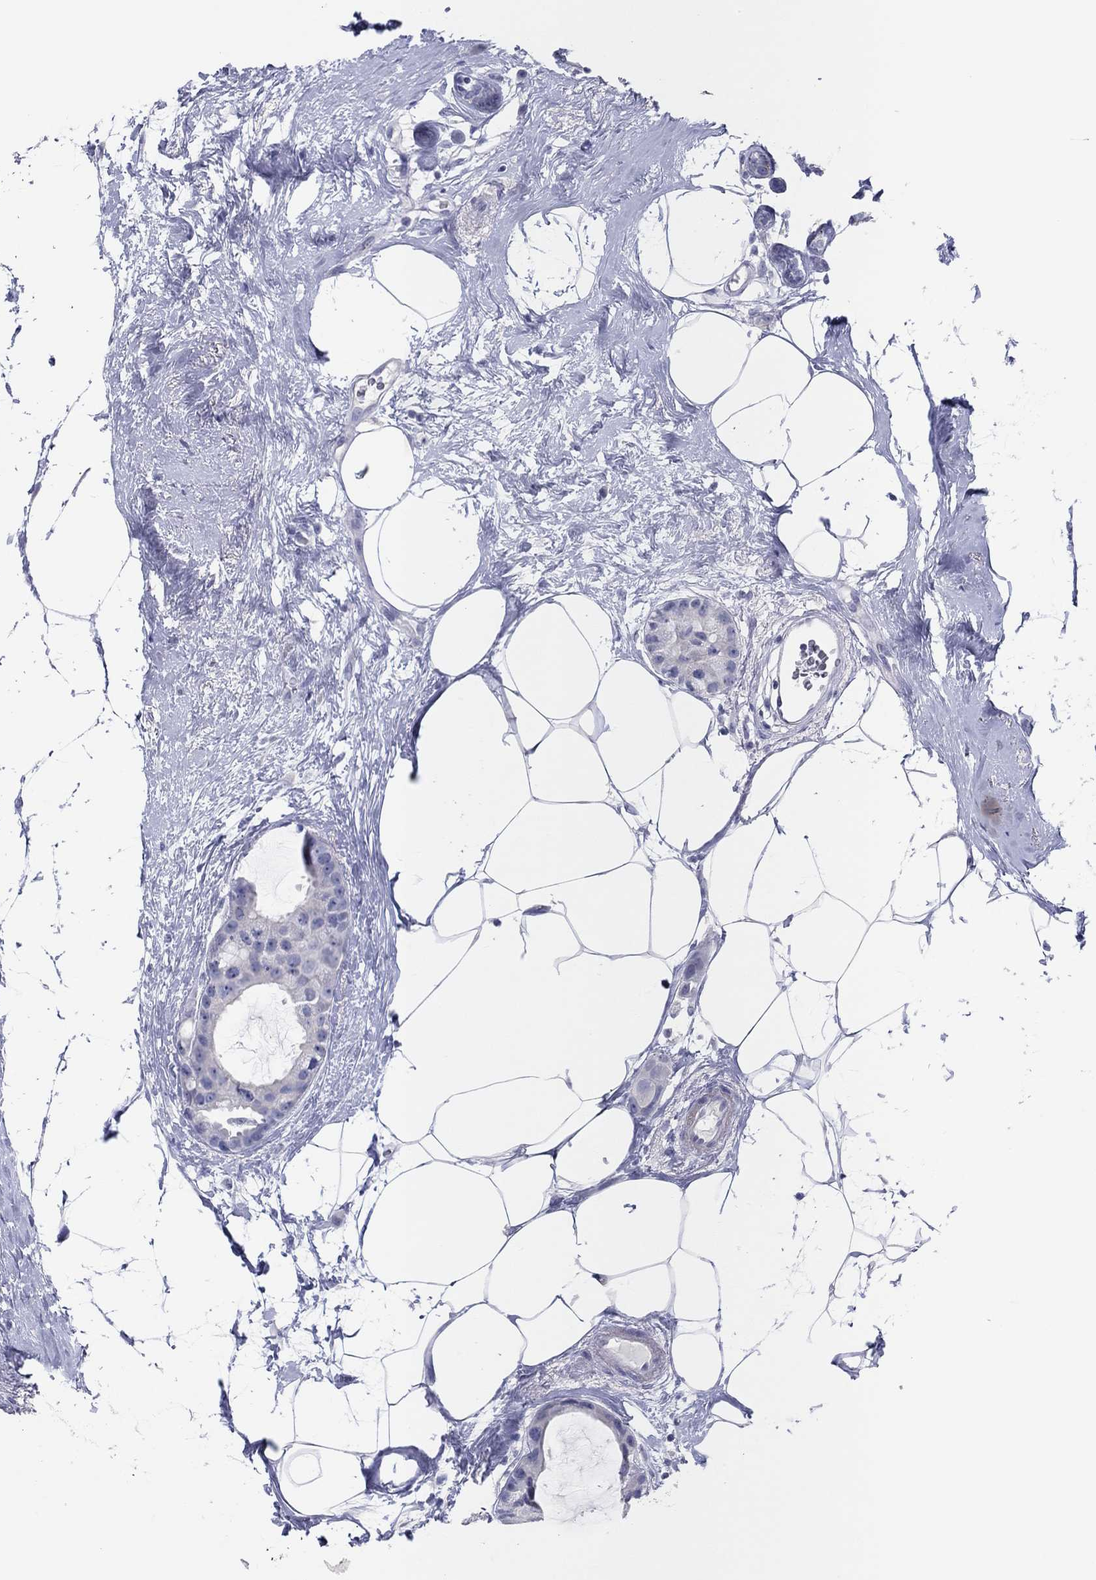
{"staining": {"intensity": "negative", "quantity": "none", "location": "none"}, "tissue": "breast cancer", "cell_type": "Tumor cells", "image_type": "cancer", "snomed": [{"axis": "morphology", "description": "Duct carcinoma"}, {"axis": "topography", "description": "Breast"}], "caption": "IHC photomicrograph of human breast cancer (infiltrating ductal carcinoma) stained for a protein (brown), which demonstrates no positivity in tumor cells.", "gene": "CPNE6", "patient": {"sex": "female", "age": 45}}